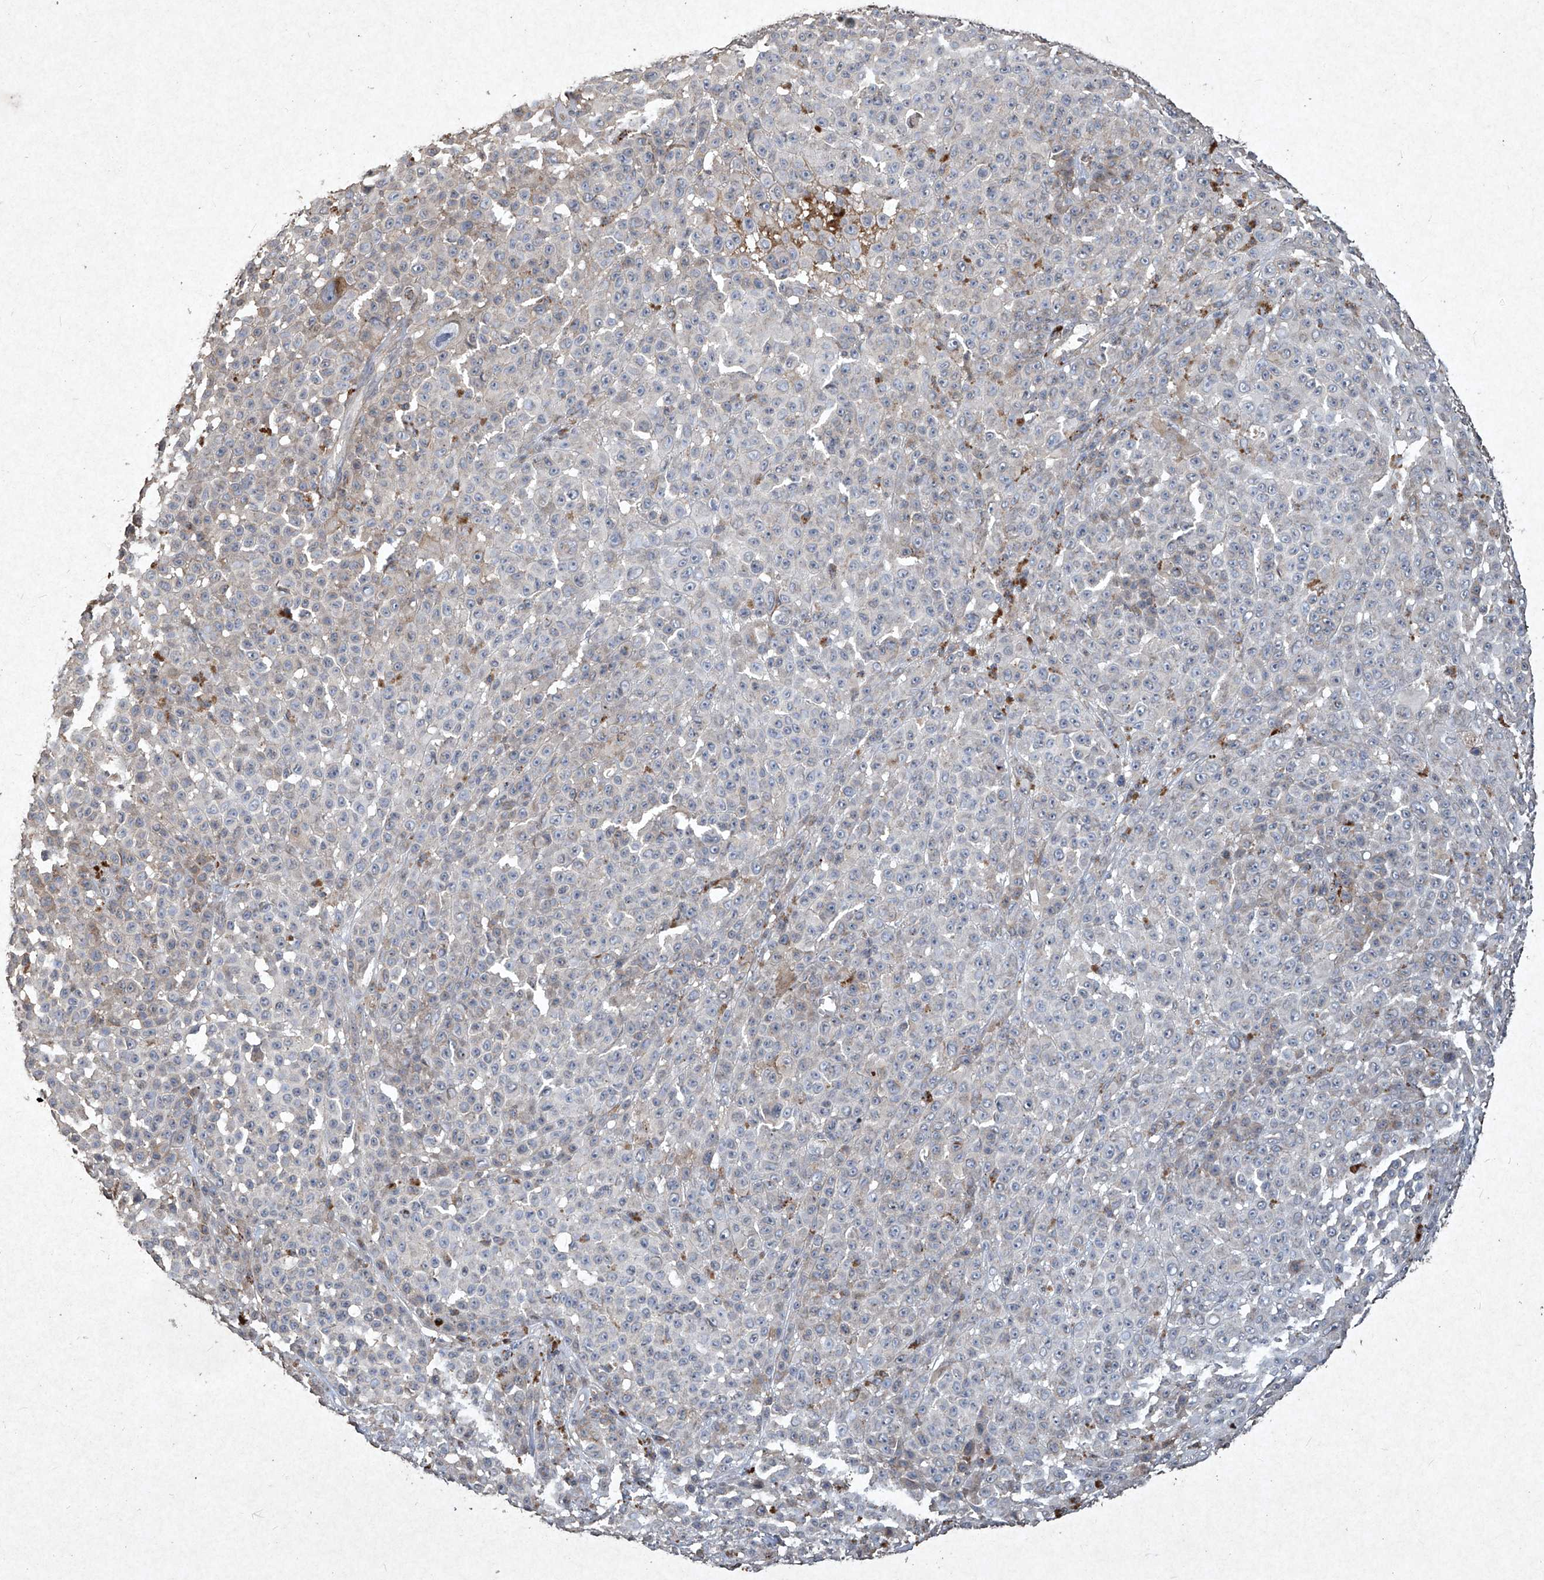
{"staining": {"intensity": "moderate", "quantity": "<25%", "location": "cytoplasmic/membranous"}, "tissue": "melanoma", "cell_type": "Tumor cells", "image_type": "cancer", "snomed": [{"axis": "morphology", "description": "Malignant melanoma, NOS"}, {"axis": "topography", "description": "Skin"}], "caption": "This micrograph exhibits immunohistochemistry (IHC) staining of malignant melanoma, with low moderate cytoplasmic/membranous positivity in approximately <25% of tumor cells.", "gene": "MED16", "patient": {"sex": "female", "age": 94}}